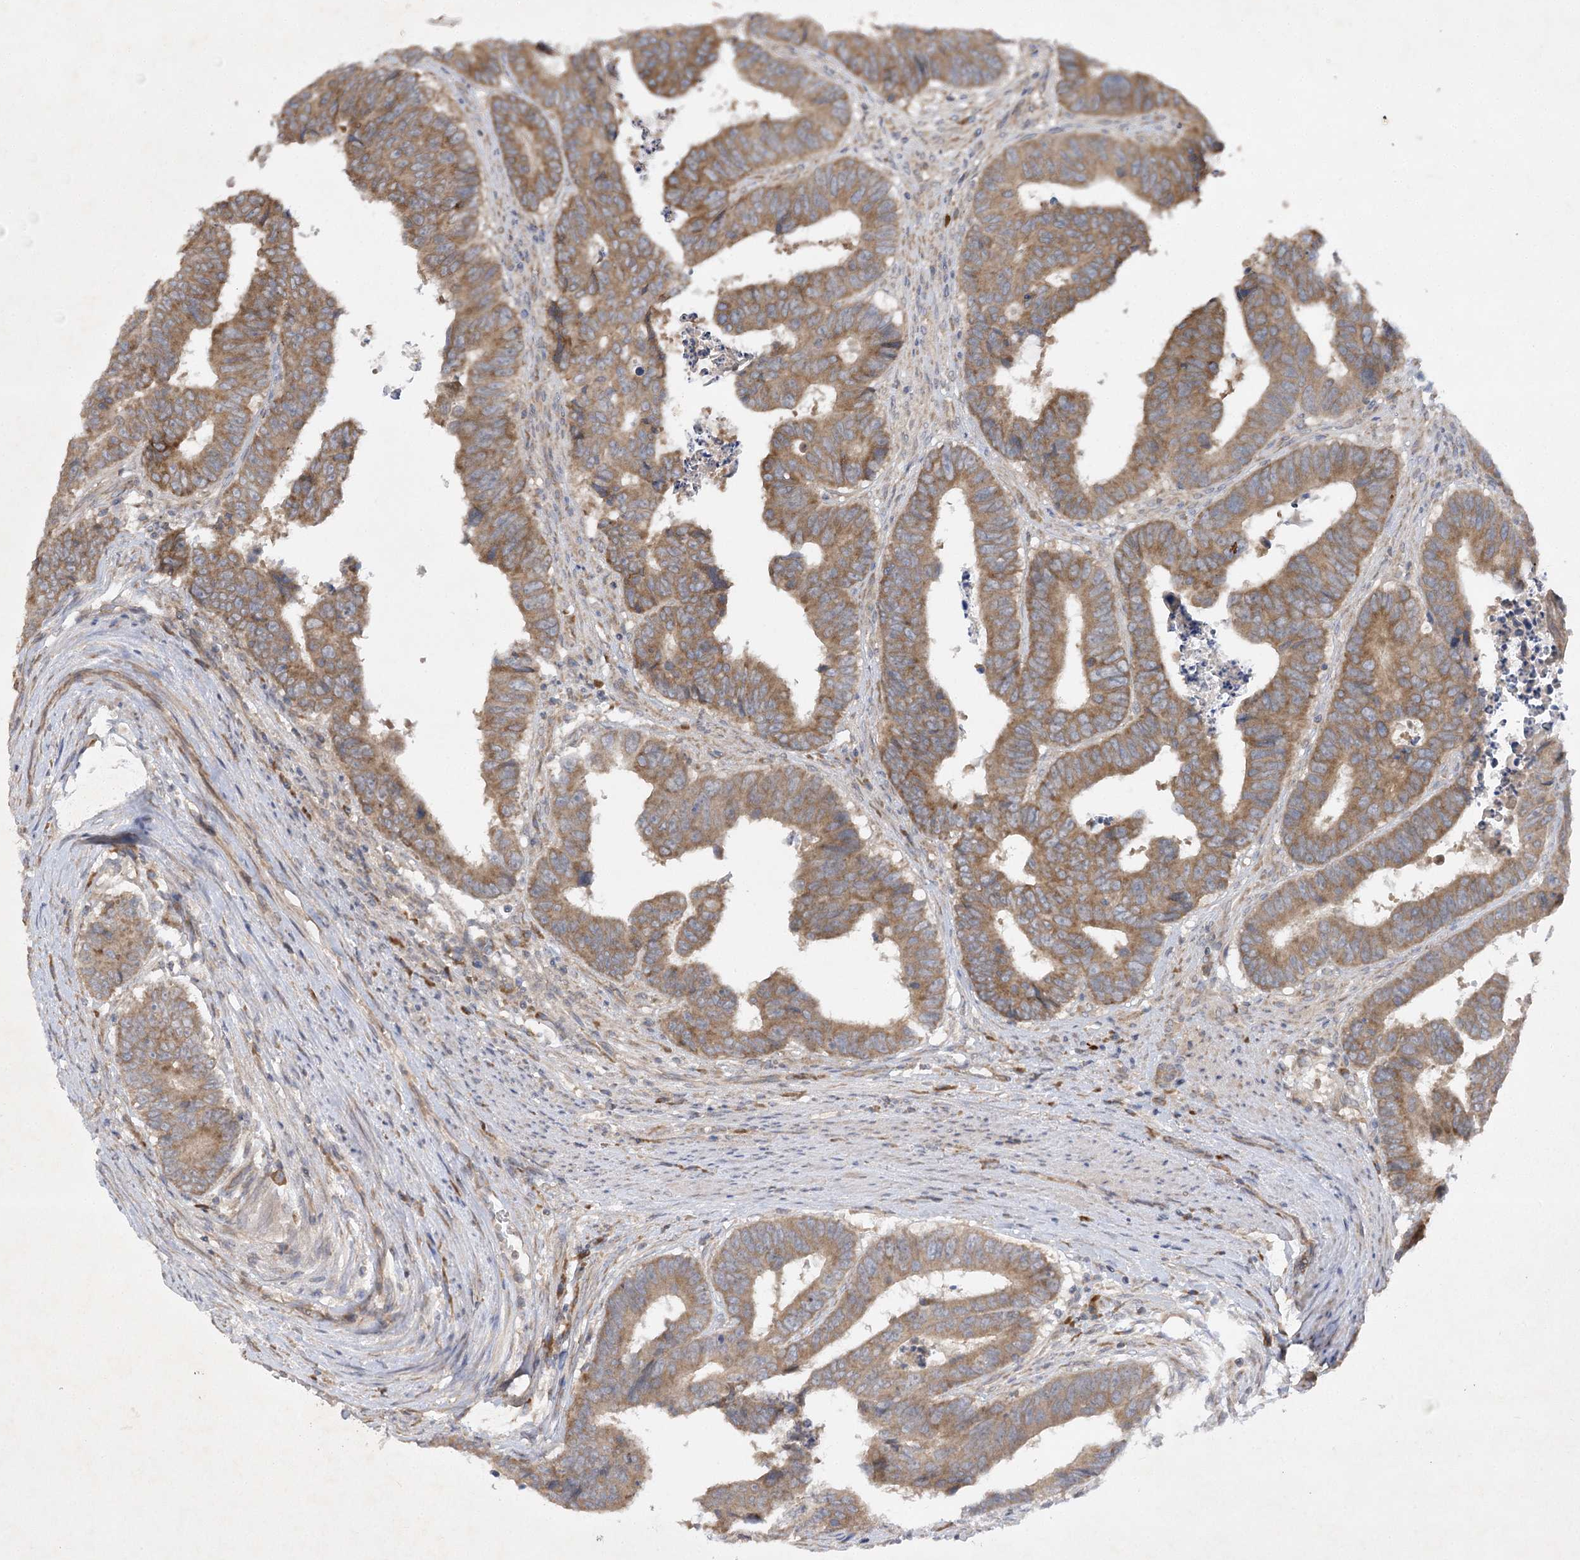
{"staining": {"intensity": "moderate", "quantity": ">75%", "location": "cytoplasmic/membranous"}, "tissue": "colorectal cancer", "cell_type": "Tumor cells", "image_type": "cancer", "snomed": [{"axis": "morphology", "description": "Adenocarcinoma, NOS"}, {"axis": "topography", "description": "Rectum"}], "caption": "Brown immunohistochemical staining in colorectal adenocarcinoma reveals moderate cytoplasmic/membranous positivity in approximately >75% of tumor cells. The staining was performed using DAB (3,3'-diaminobenzidine) to visualize the protein expression in brown, while the nuclei were stained in blue with hematoxylin (Magnification: 20x).", "gene": "TRAF3IP1", "patient": {"sex": "male", "age": 84}}